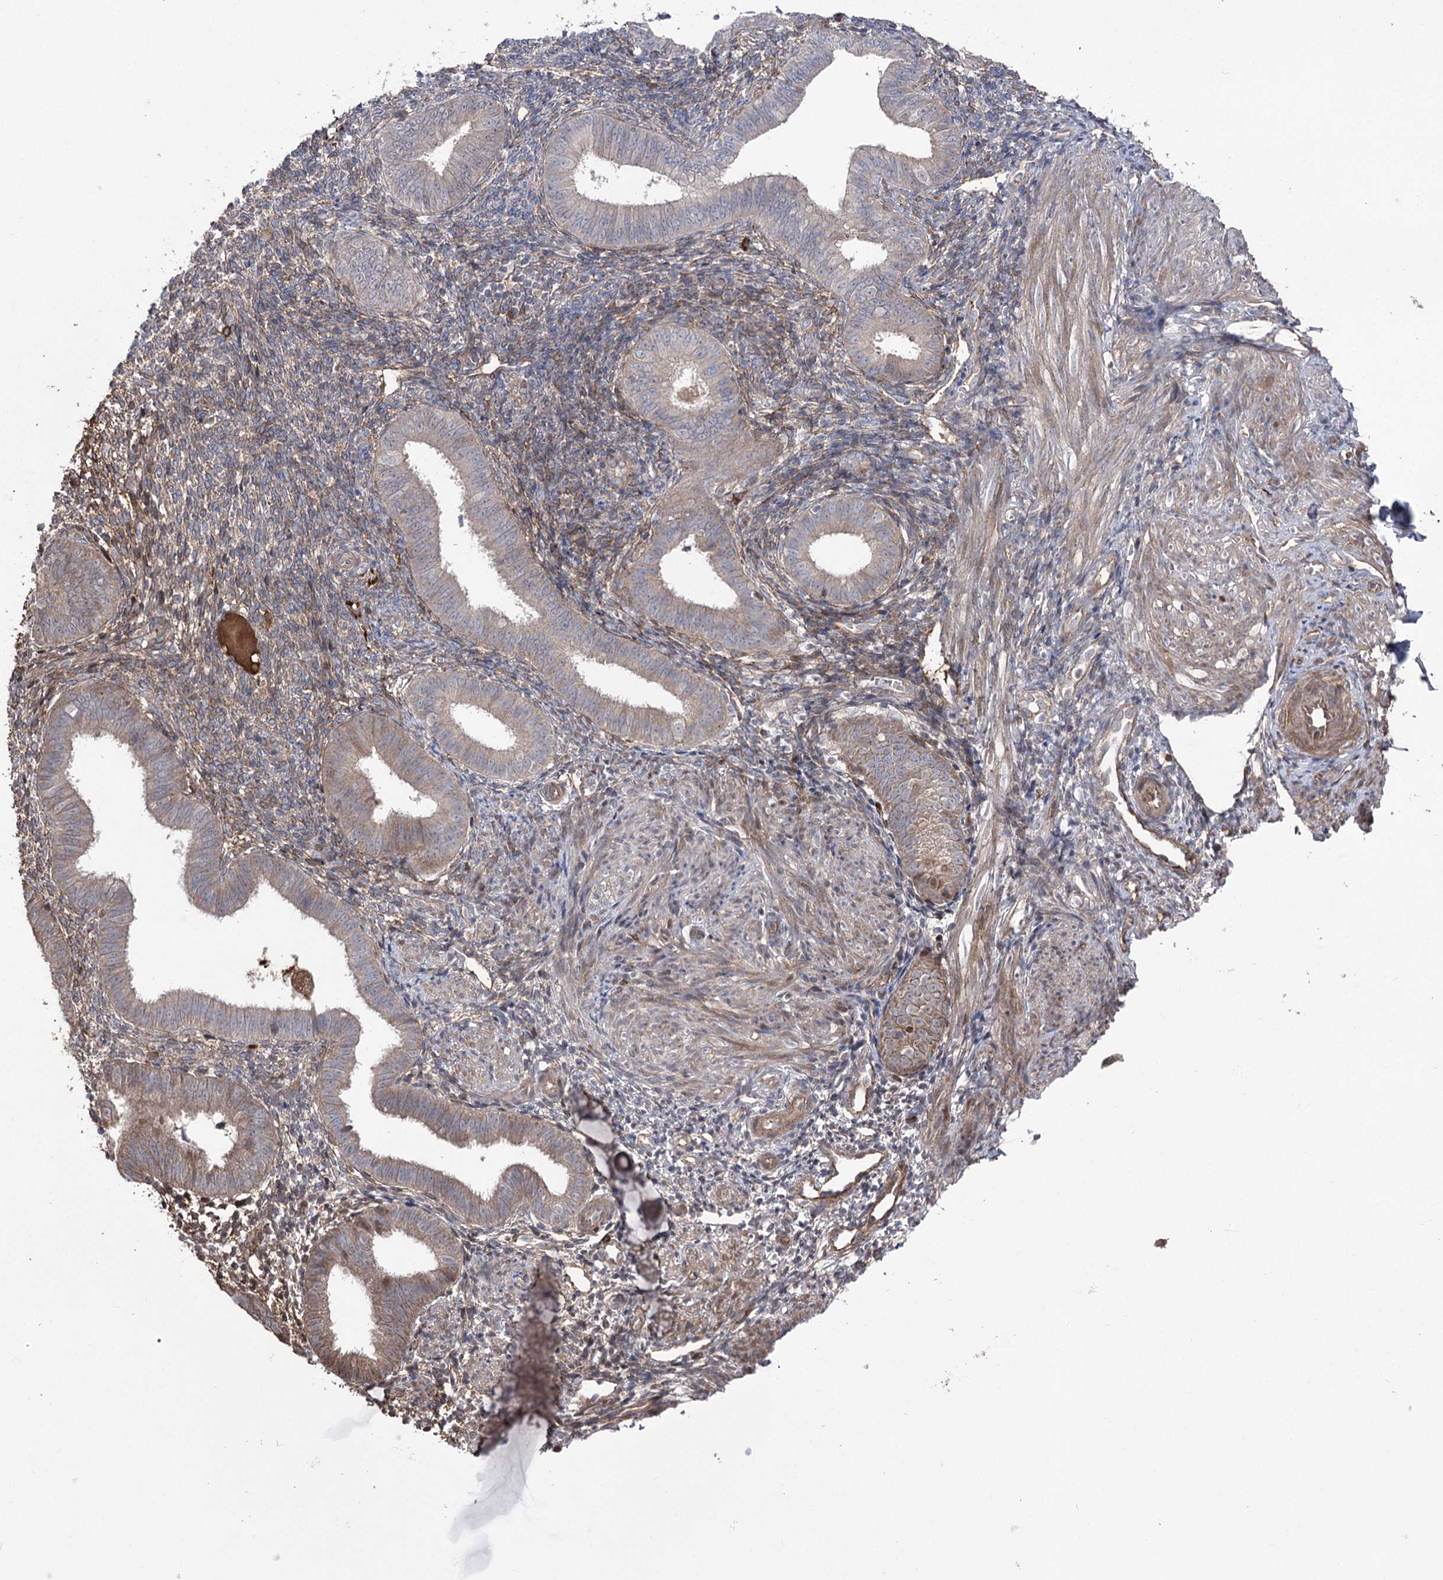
{"staining": {"intensity": "negative", "quantity": "none", "location": "none"}, "tissue": "endometrium", "cell_type": "Cells in endometrial stroma", "image_type": "normal", "snomed": [{"axis": "morphology", "description": "Normal tissue, NOS"}, {"axis": "topography", "description": "Uterus"}, {"axis": "topography", "description": "Endometrium"}], "caption": "IHC of normal human endometrium reveals no expression in cells in endometrial stroma. (Stains: DAB IHC with hematoxylin counter stain, Microscopy: brightfield microscopy at high magnification).", "gene": "OTUD1", "patient": {"sex": "female", "age": 48}}